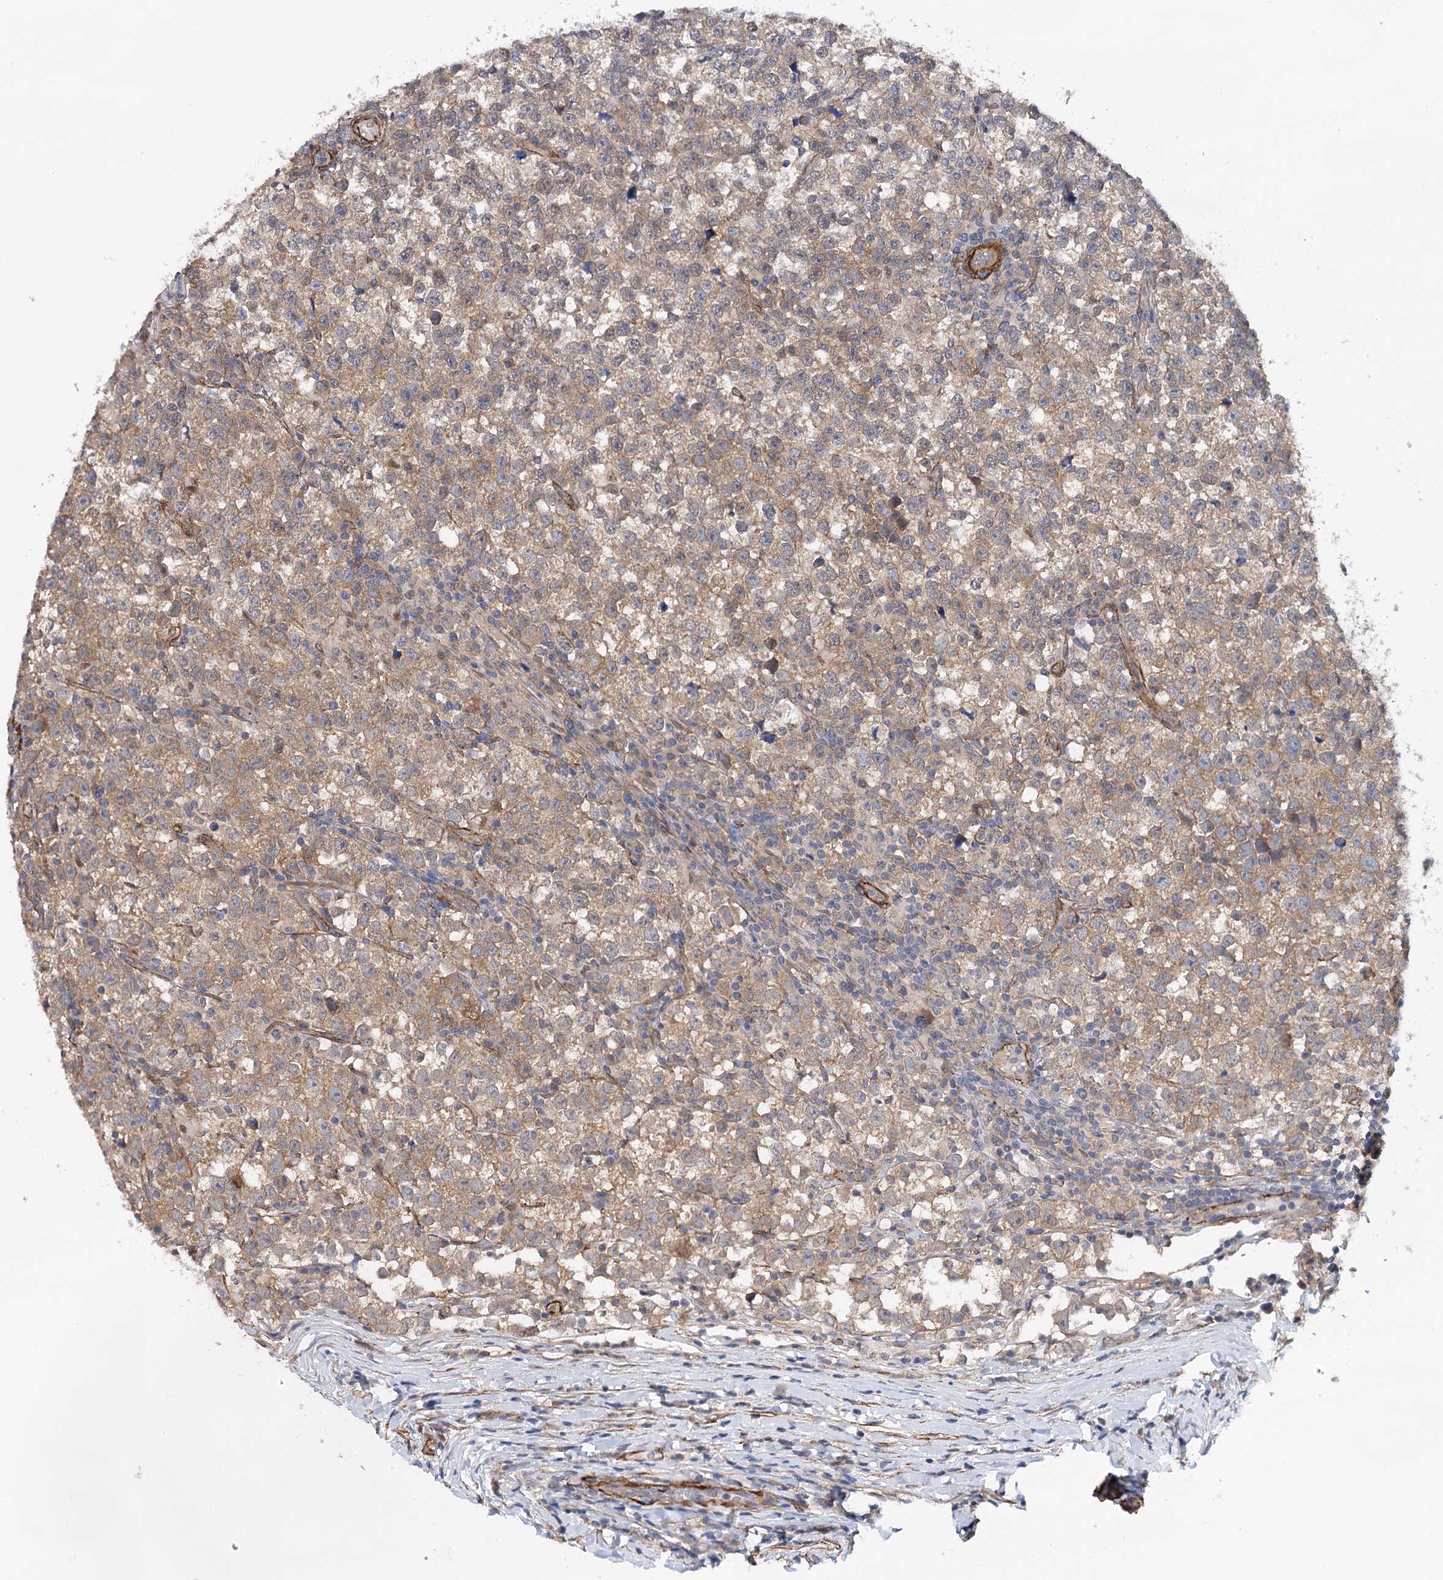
{"staining": {"intensity": "moderate", "quantity": ">75%", "location": "cytoplasmic/membranous"}, "tissue": "testis cancer", "cell_type": "Tumor cells", "image_type": "cancer", "snomed": [{"axis": "morphology", "description": "Normal tissue, NOS"}, {"axis": "morphology", "description": "Seminoma, NOS"}, {"axis": "topography", "description": "Testis"}], "caption": "A high-resolution photomicrograph shows immunohistochemistry (IHC) staining of testis cancer, which shows moderate cytoplasmic/membranous staining in approximately >75% of tumor cells. (Stains: DAB (3,3'-diaminobenzidine) in brown, nuclei in blue, Microscopy: brightfield microscopy at high magnification).", "gene": "PPP2R5B", "patient": {"sex": "male", "age": 43}}